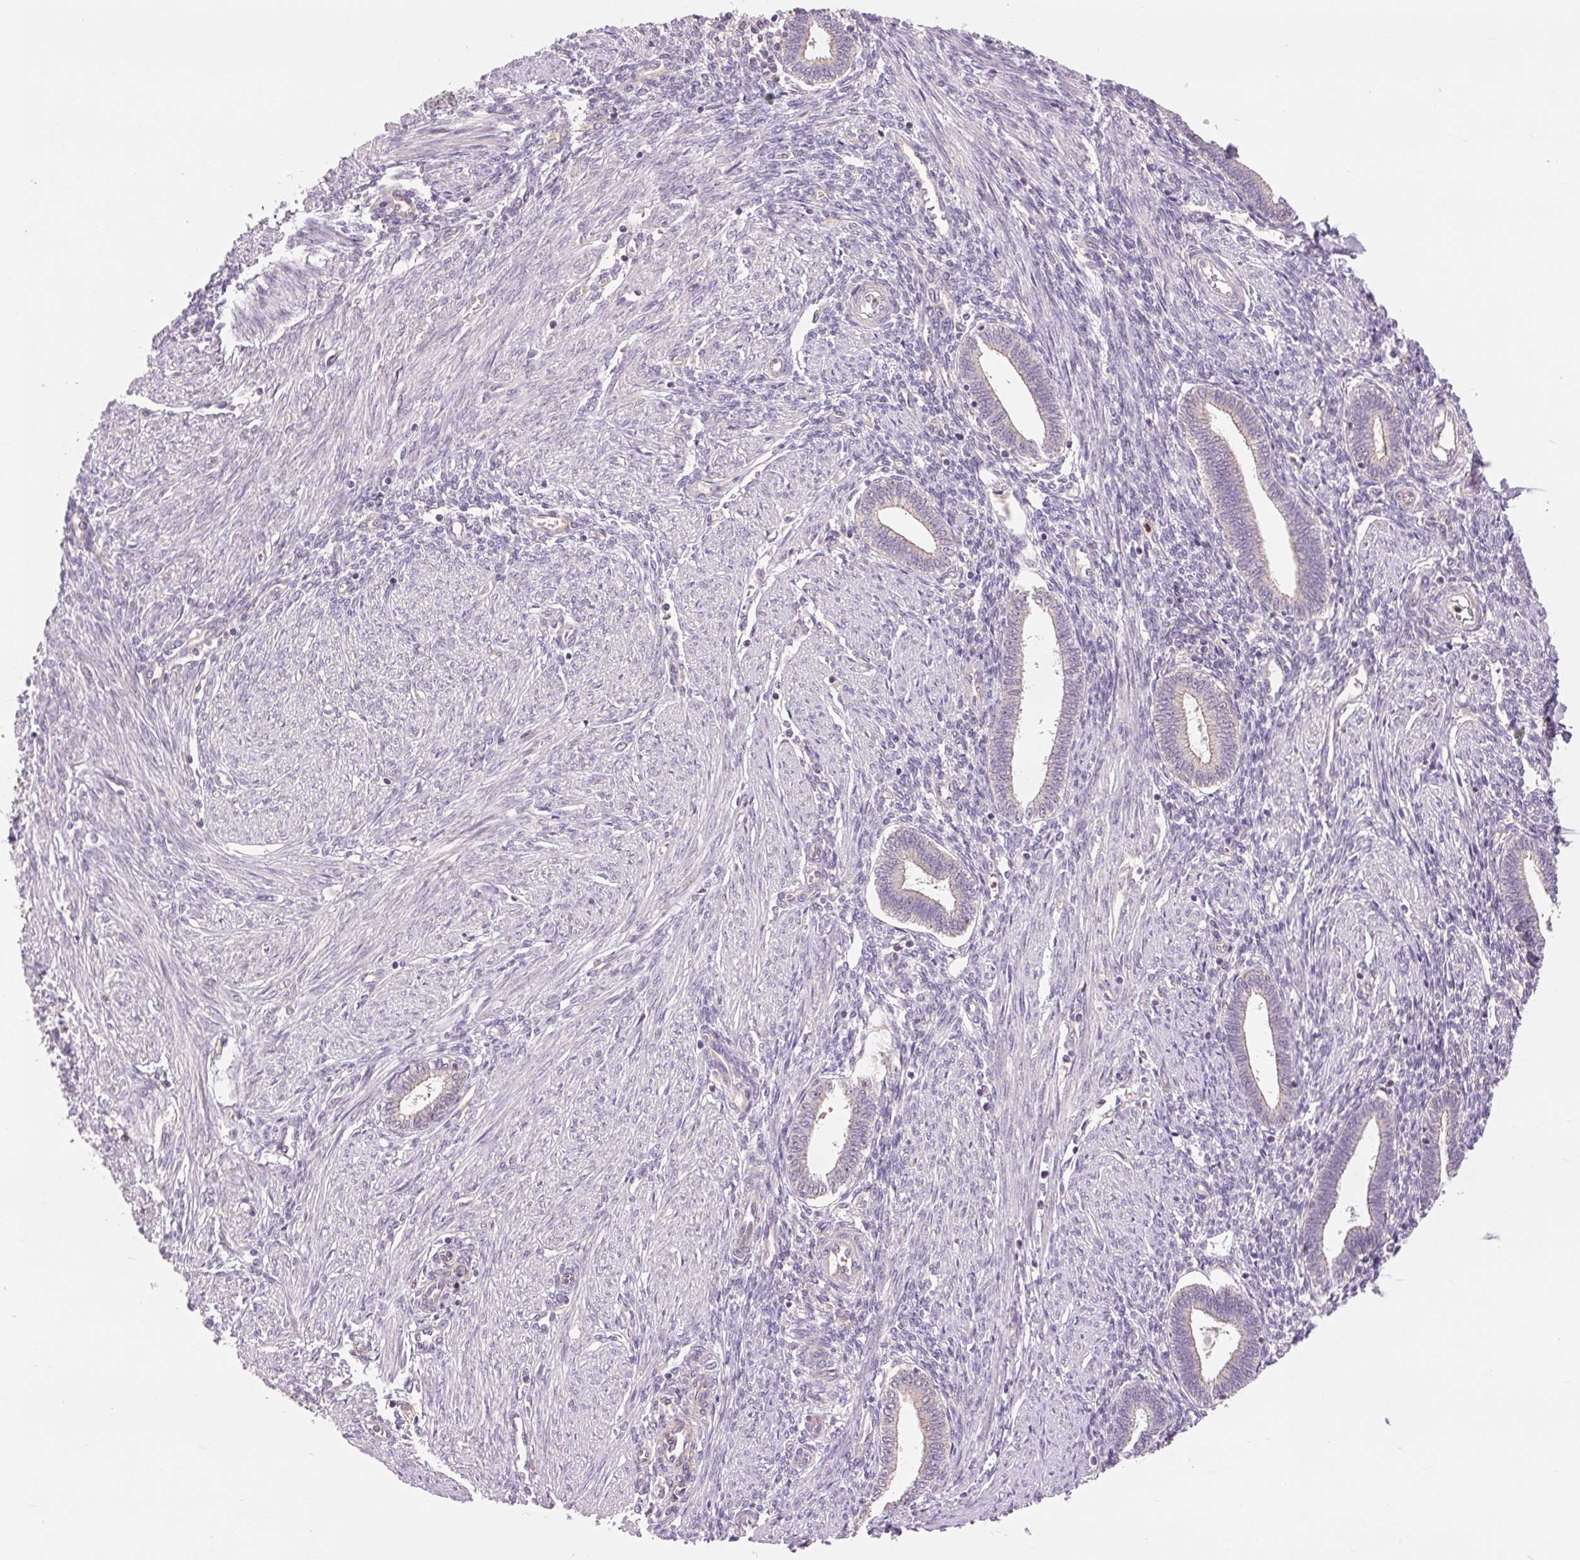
{"staining": {"intensity": "negative", "quantity": "none", "location": "none"}, "tissue": "endometrium", "cell_type": "Cells in endometrial stroma", "image_type": "normal", "snomed": [{"axis": "morphology", "description": "Normal tissue, NOS"}, {"axis": "topography", "description": "Endometrium"}], "caption": "This is a histopathology image of IHC staining of unremarkable endometrium, which shows no staining in cells in endometrial stroma.", "gene": "RANBP3L", "patient": {"sex": "female", "age": 42}}